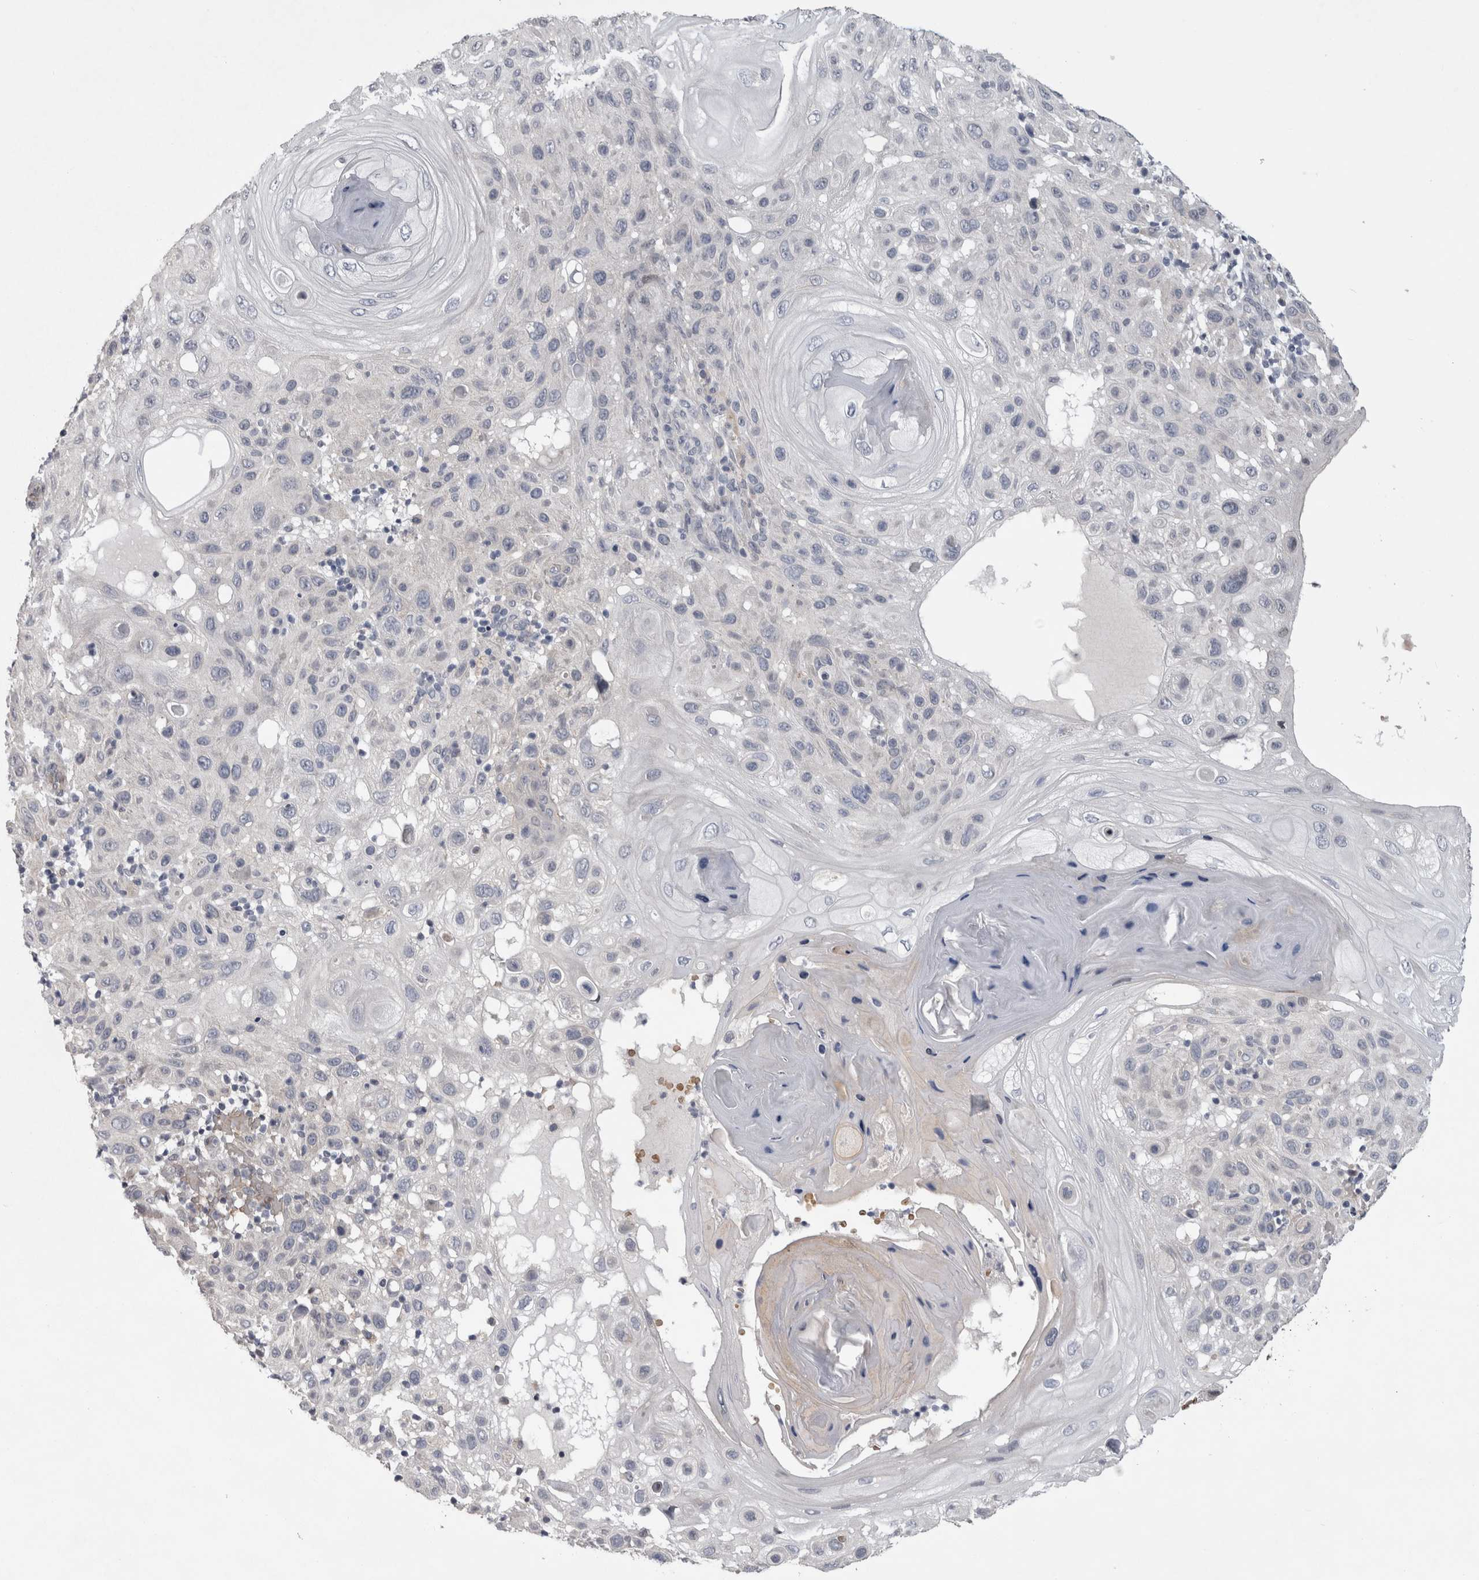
{"staining": {"intensity": "negative", "quantity": "none", "location": "none"}, "tissue": "skin cancer", "cell_type": "Tumor cells", "image_type": "cancer", "snomed": [{"axis": "morphology", "description": "Normal tissue, NOS"}, {"axis": "morphology", "description": "Squamous cell carcinoma, NOS"}, {"axis": "topography", "description": "Skin"}], "caption": "There is no significant expression in tumor cells of skin cancer. (IHC, brightfield microscopy, high magnification).", "gene": "IFI44", "patient": {"sex": "female", "age": 96}}